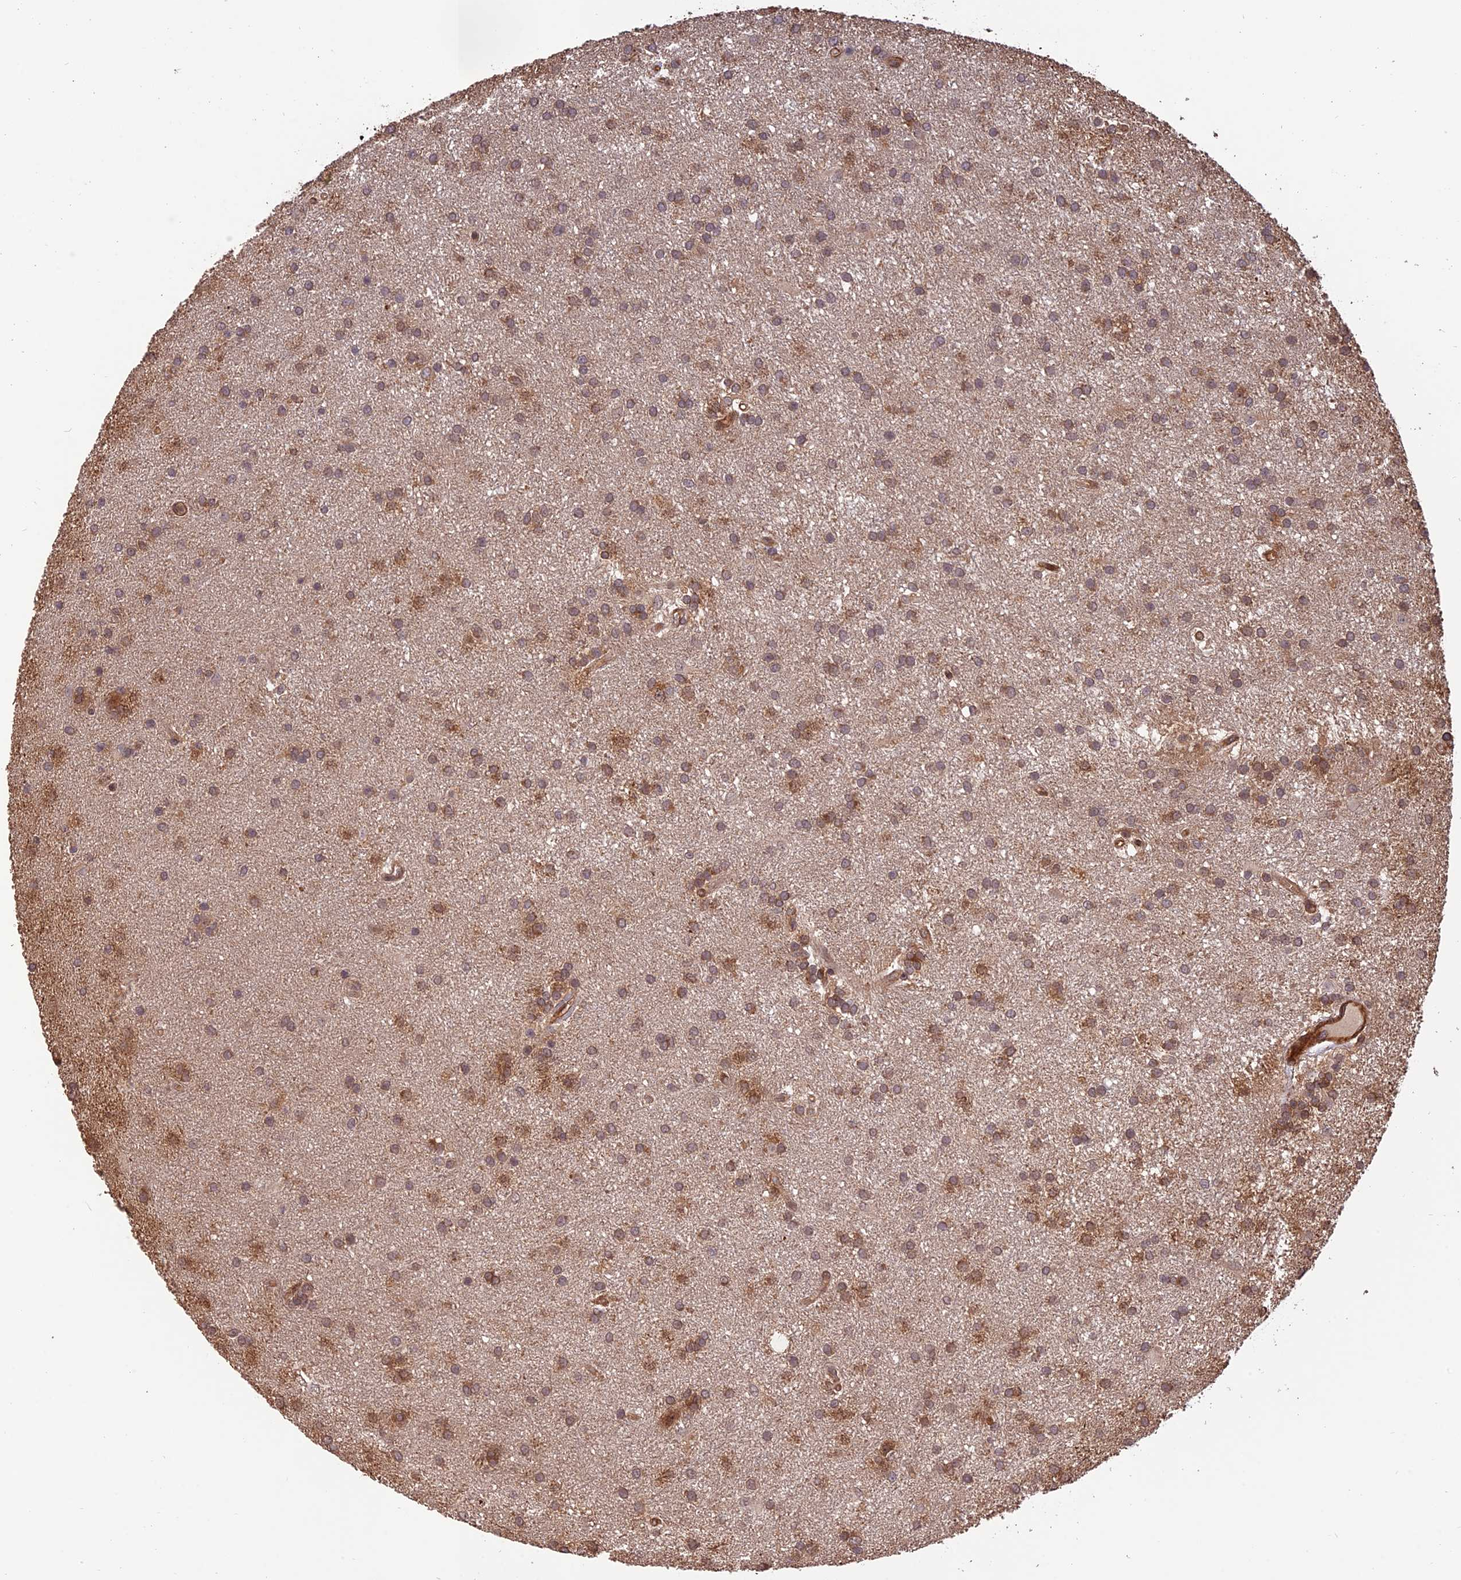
{"staining": {"intensity": "moderate", "quantity": ">75%", "location": "cytoplasmic/membranous"}, "tissue": "glioma", "cell_type": "Tumor cells", "image_type": "cancer", "snomed": [{"axis": "morphology", "description": "Glioma, malignant, Low grade"}, {"axis": "topography", "description": "Brain"}], "caption": "A medium amount of moderate cytoplasmic/membranous expression is identified in approximately >75% of tumor cells in low-grade glioma (malignant) tissue. The protein of interest is shown in brown color, while the nuclei are stained blue.", "gene": "CREBL2", "patient": {"sex": "male", "age": 66}}